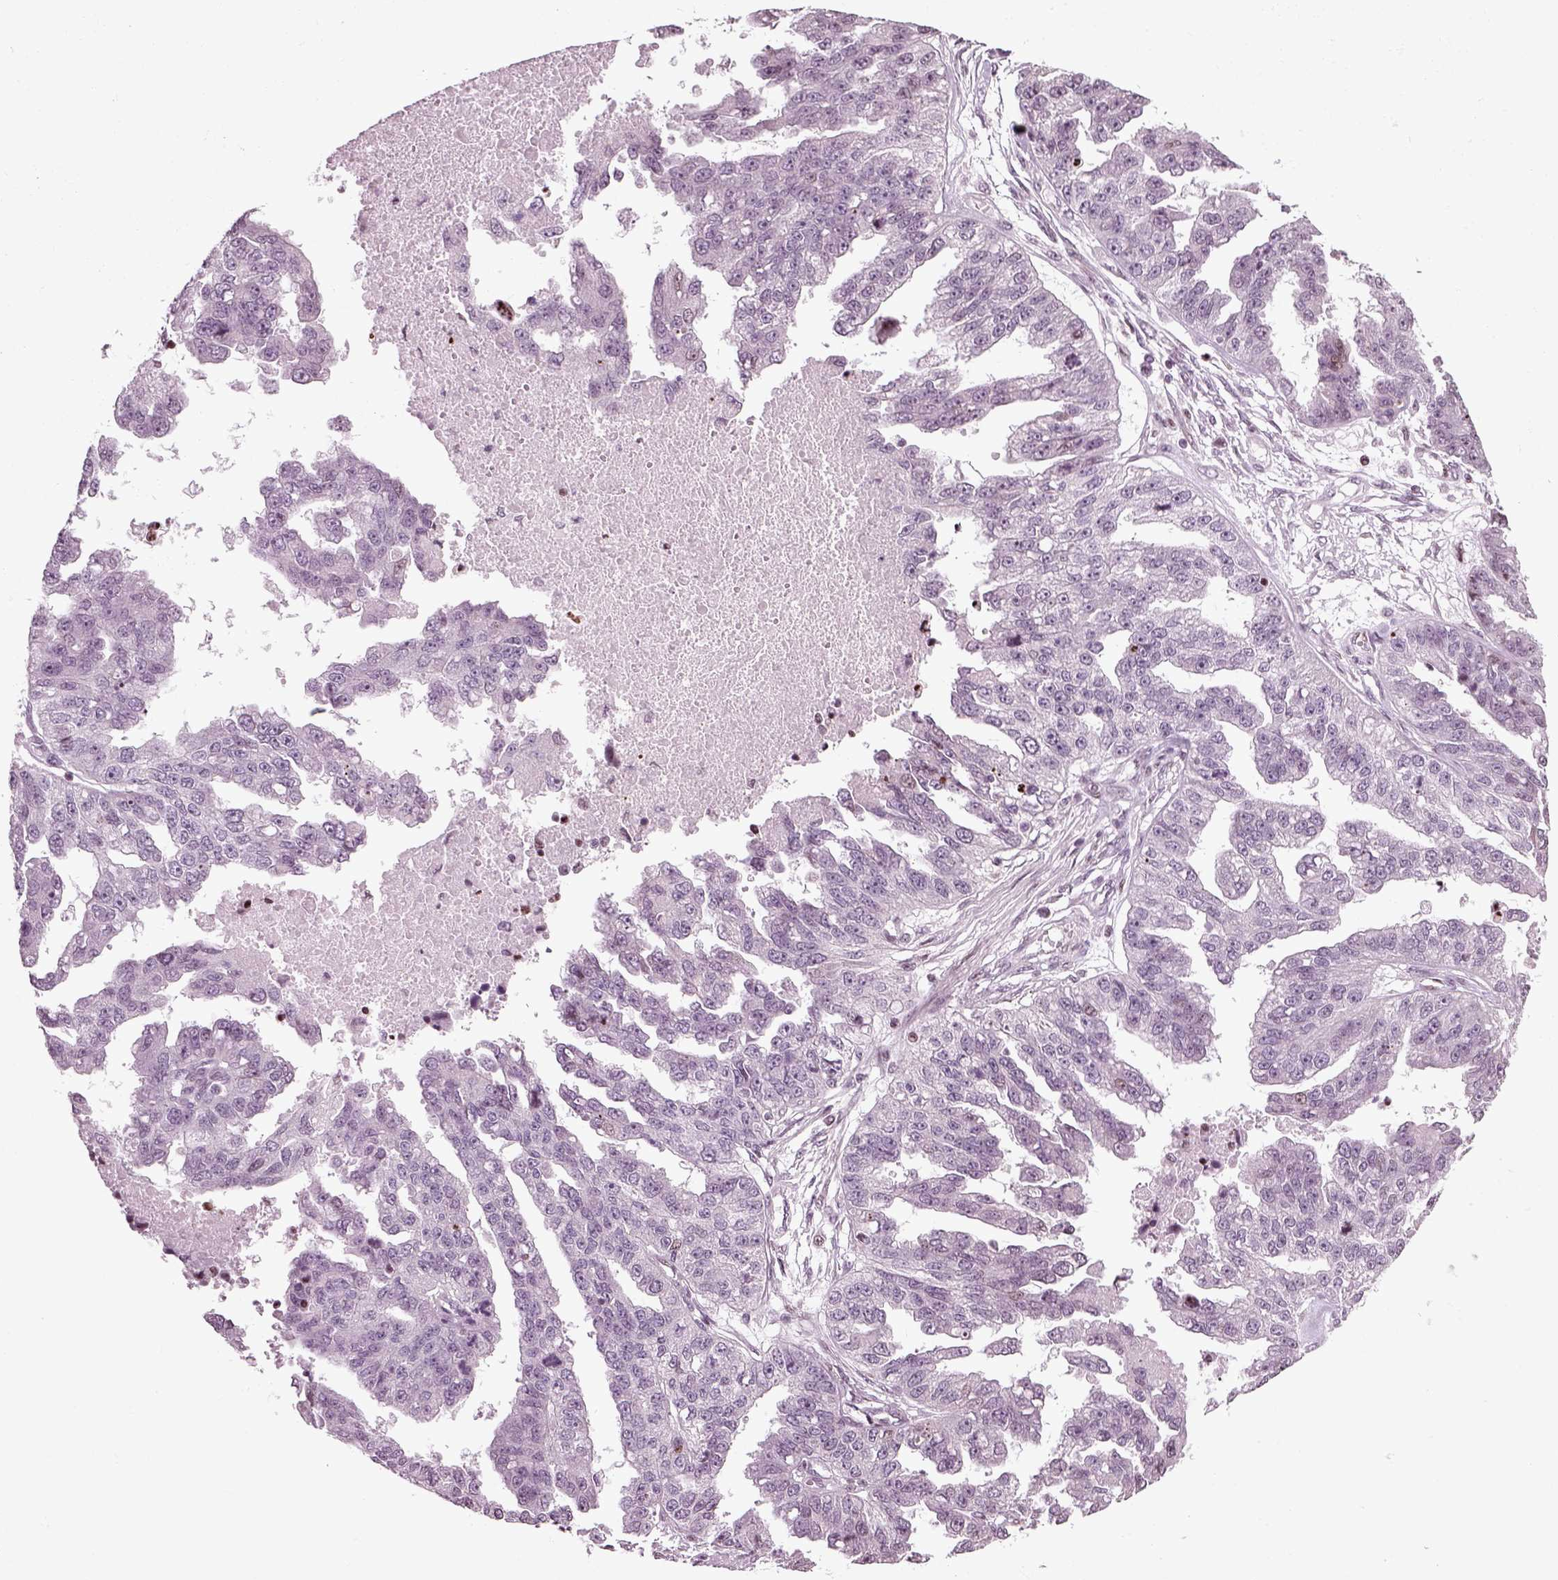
{"staining": {"intensity": "negative", "quantity": "none", "location": "none"}, "tissue": "ovarian cancer", "cell_type": "Tumor cells", "image_type": "cancer", "snomed": [{"axis": "morphology", "description": "Cystadenocarcinoma, serous, NOS"}, {"axis": "topography", "description": "Ovary"}], "caption": "High power microscopy image of an immunohistochemistry image of ovarian serous cystadenocarcinoma, revealing no significant expression in tumor cells.", "gene": "HEYL", "patient": {"sex": "female", "age": 58}}